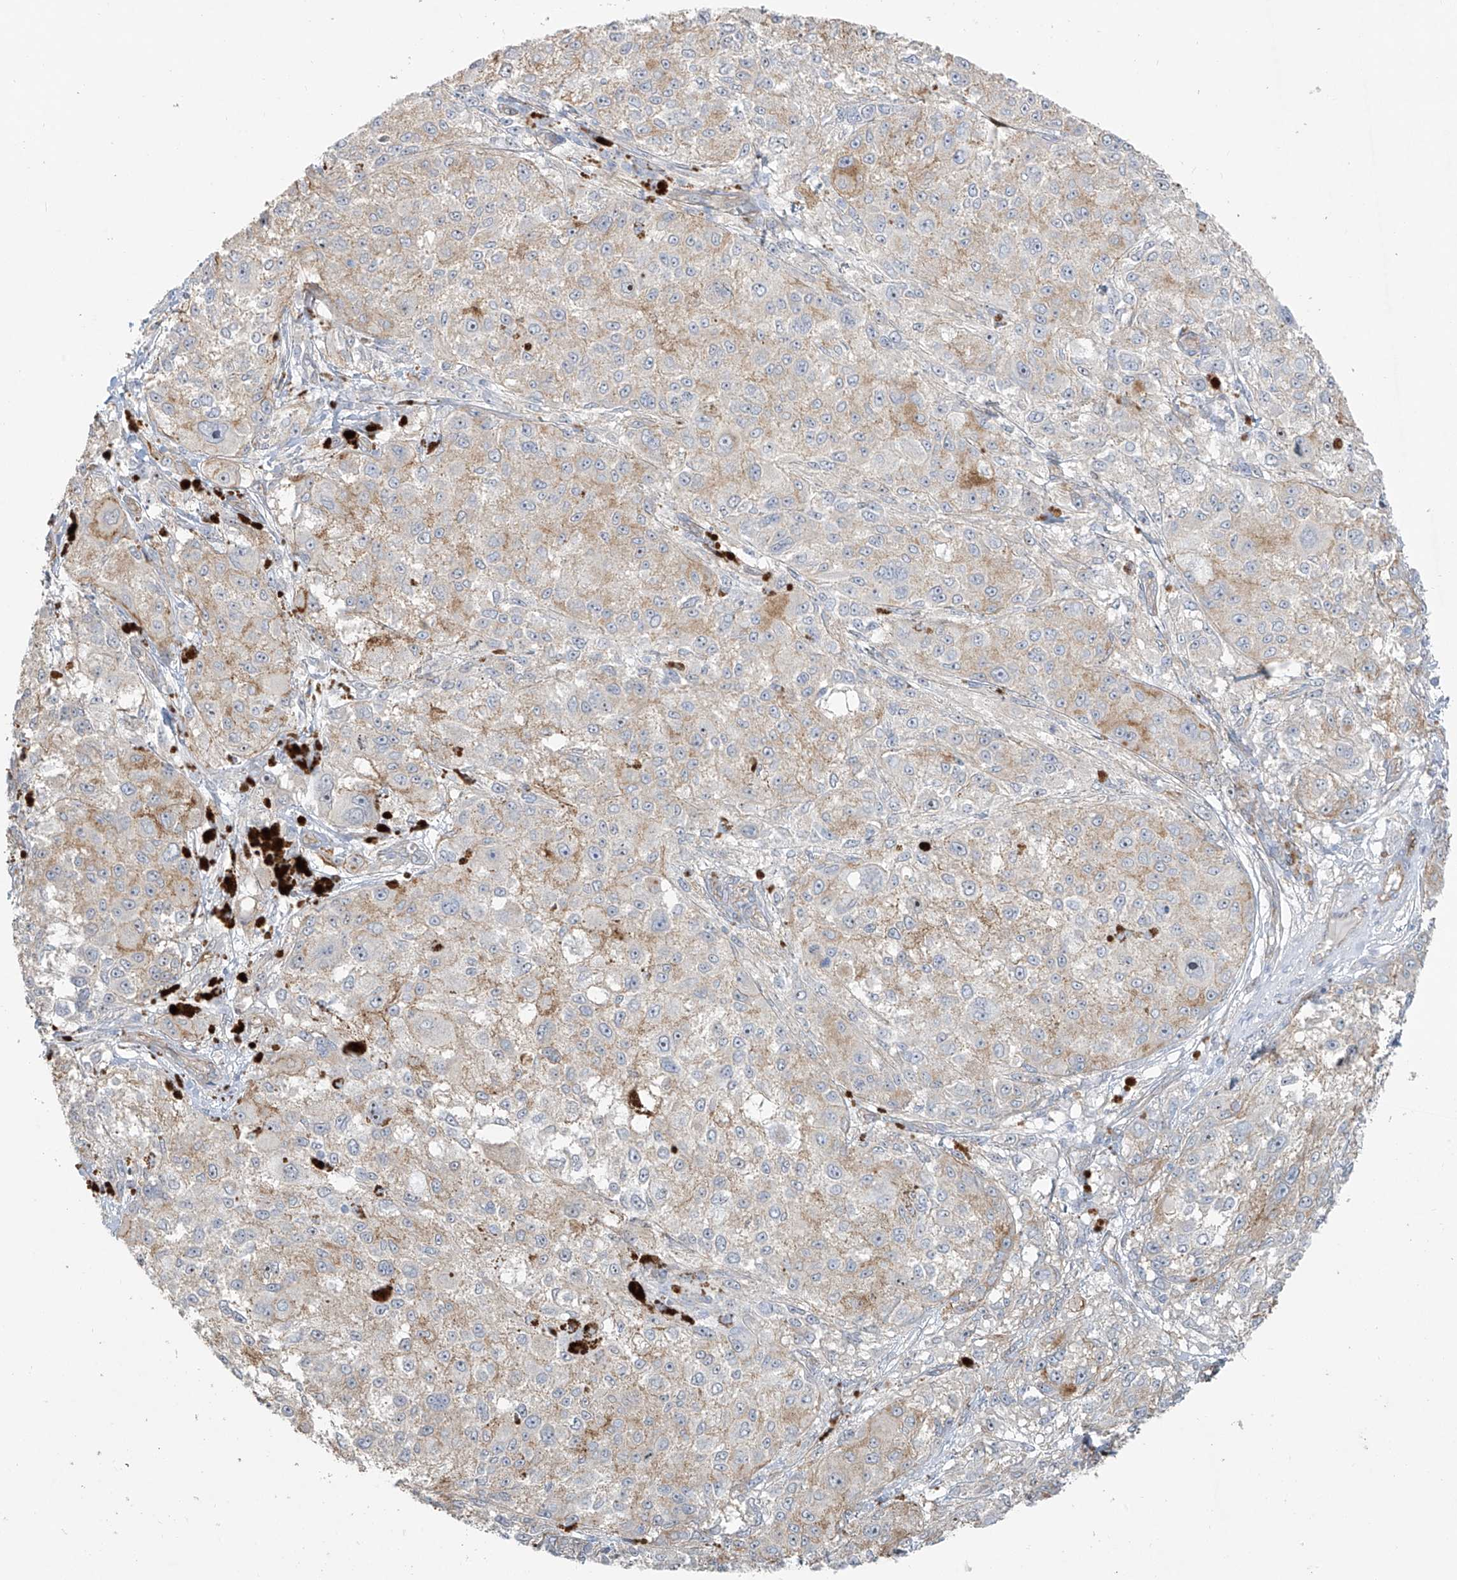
{"staining": {"intensity": "negative", "quantity": "none", "location": "none"}, "tissue": "melanoma", "cell_type": "Tumor cells", "image_type": "cancer", "snomed": [{"axis": "morphology", "description": "Necrosis, NOS"}, {"axis": "morphology", "description": "Malignant melanoma, NOS"}, {"axis": "topography", "description": "Skin"}], "caption": "A photomicrograph of human melanoma is negative for staining in tumor cells.", "gene": "TUBE1", "patient": {"sex": "female", "age": 87}}